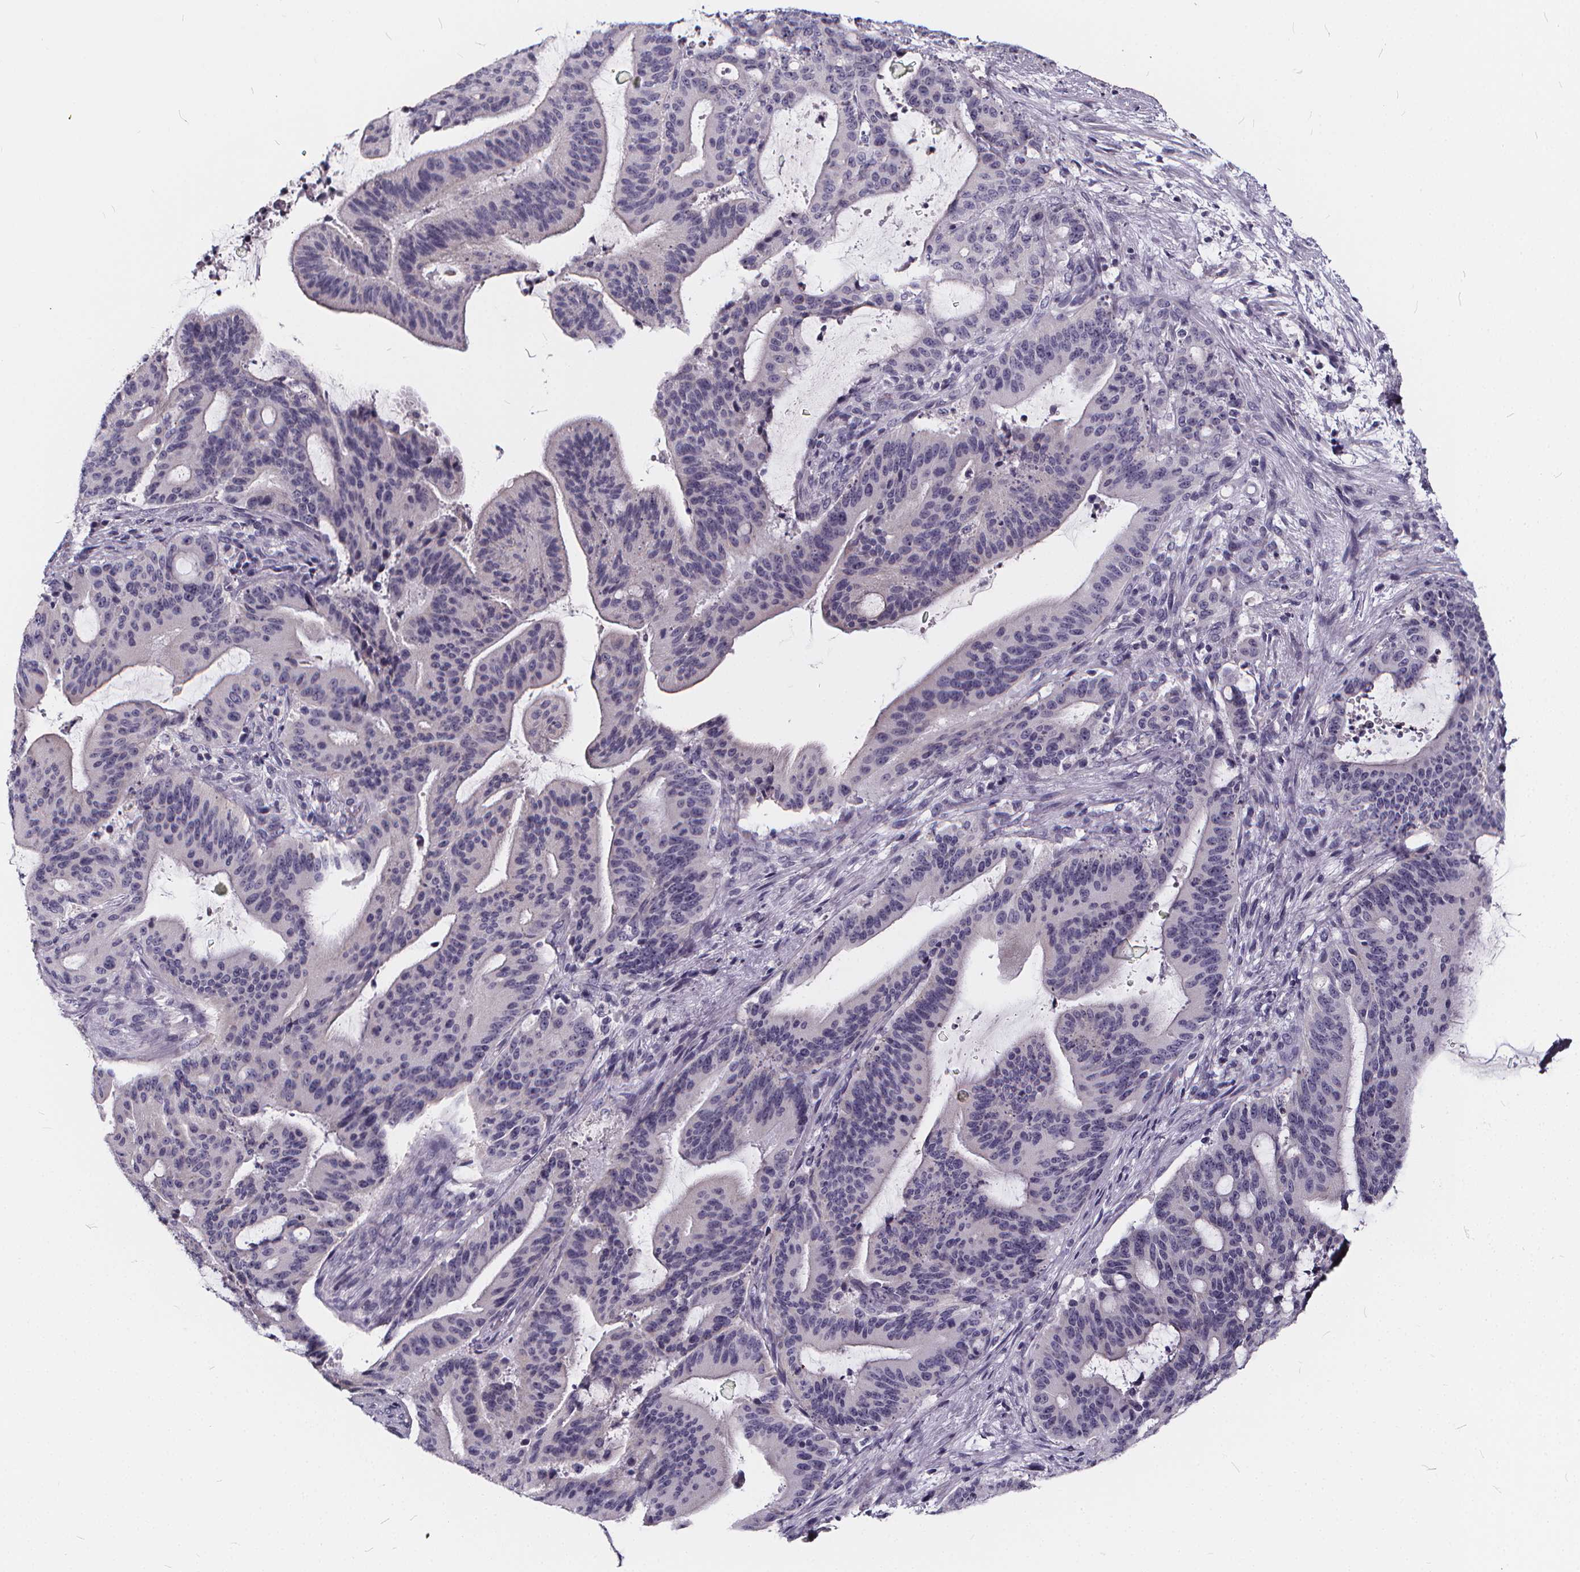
{"staining": {"intensity": "negative", "quantity": "none", "location": "none"}, "tissue": "liver cancer", "cell_type": "Tumor cells", "image_type": "cancer", "snomed": [{"axis": "morphology", "description": "Cholangiocarcinoma"}, {"axis": "topography", "description": "Liver"}], "caption": "Tumor cells show no significant expression in liver cancer (cholangiocarcinoma).", "gene": "SPEF2", "patient": {"sex": "female", "age": 73}}